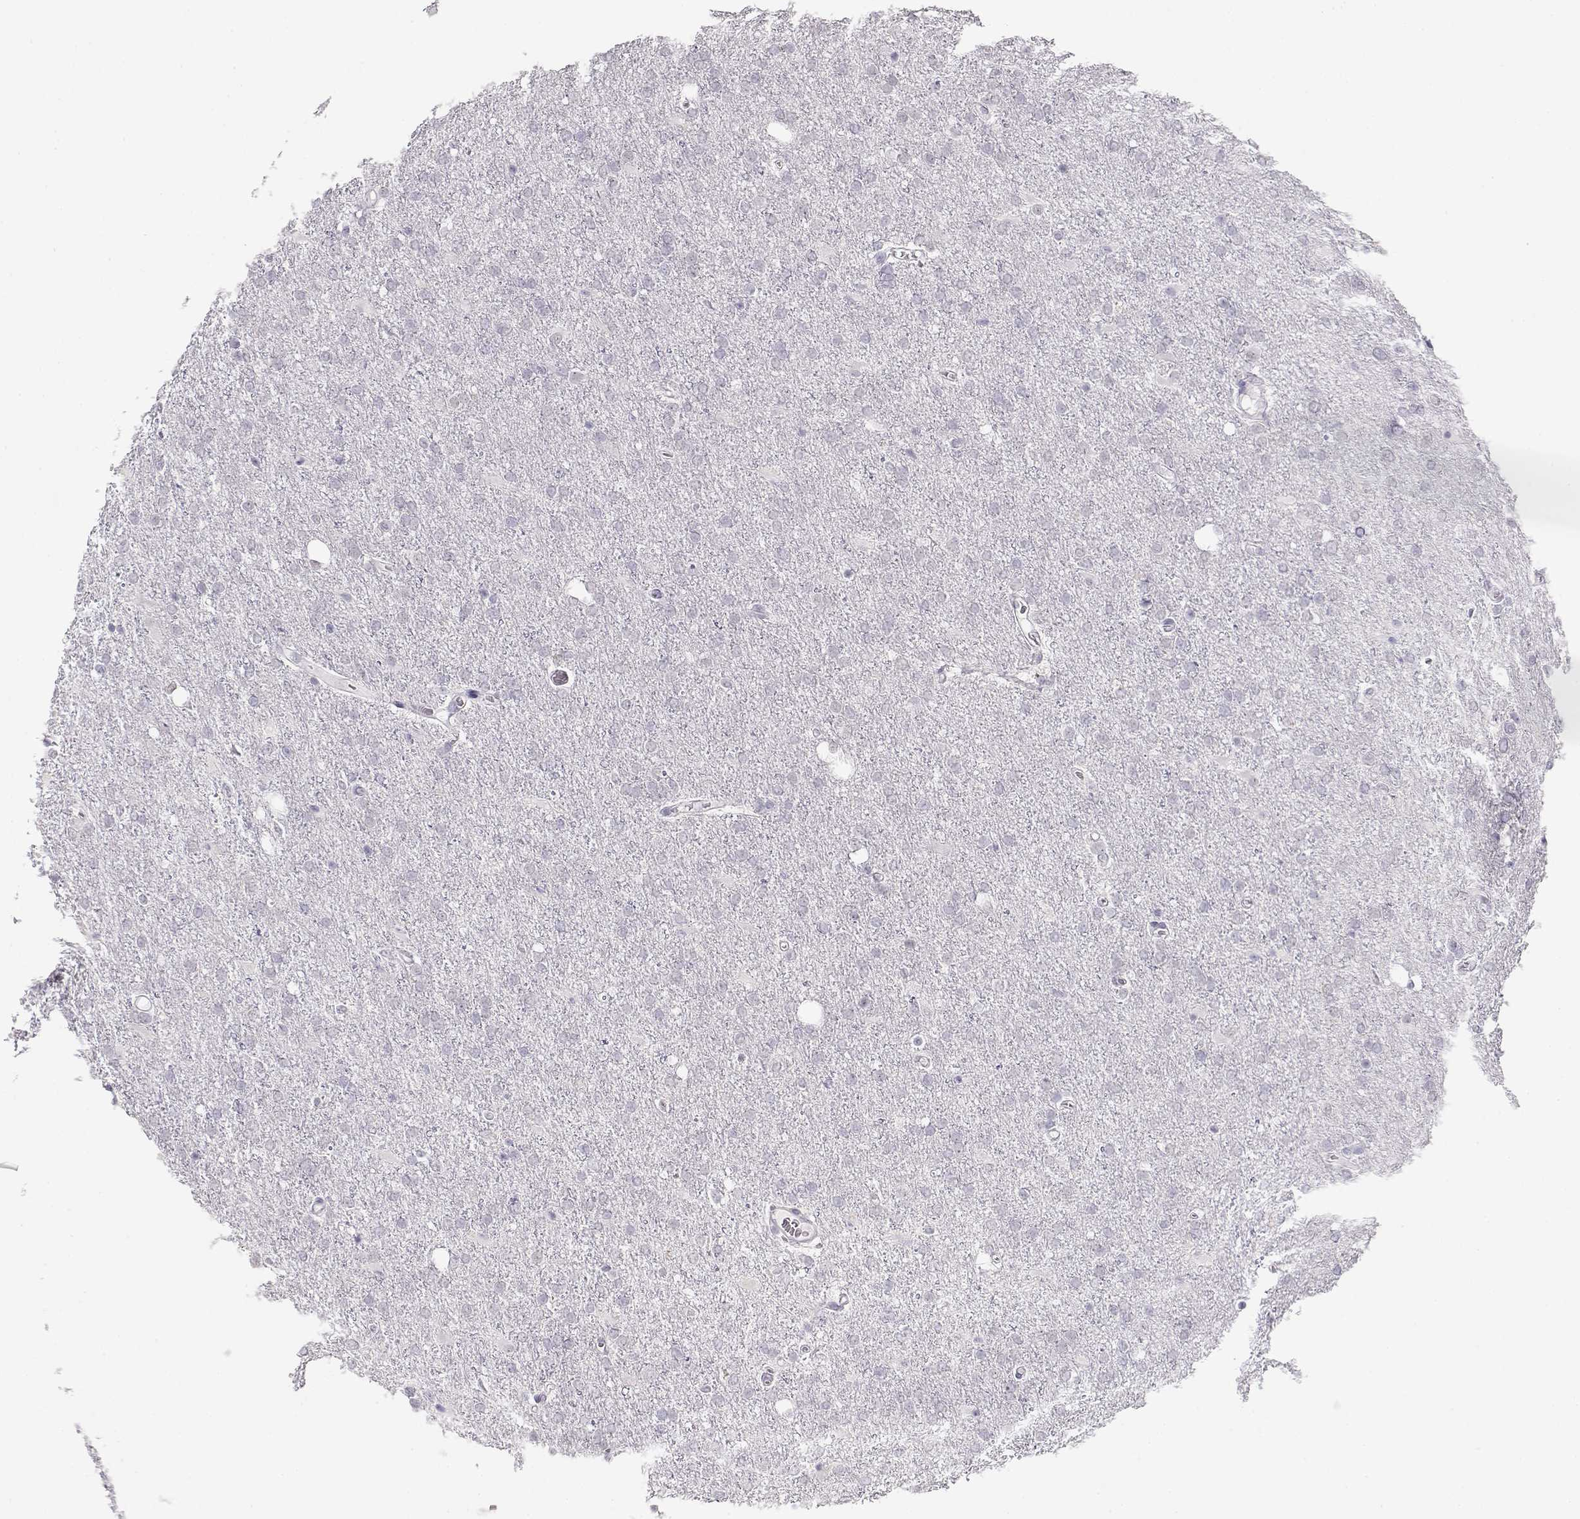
{"staining": {"intensity": "negative", "quantity": "none", "location": "none"}, "tissue": "glioma", "cell_type": "Tumor cells", "image_type": "cancer", "snomed": [{"axis": "morphology", "description": "Glioma, malignant, High grade"}, {"axis": "topography", "description": "Cerebral cortex"}], "caption": "Histopathology image shows no protein staining in tumor cells of malignant high-grade glioma tissue.", "gene": "IMPG1", "patient": {"sex": "male", "age": 70}}